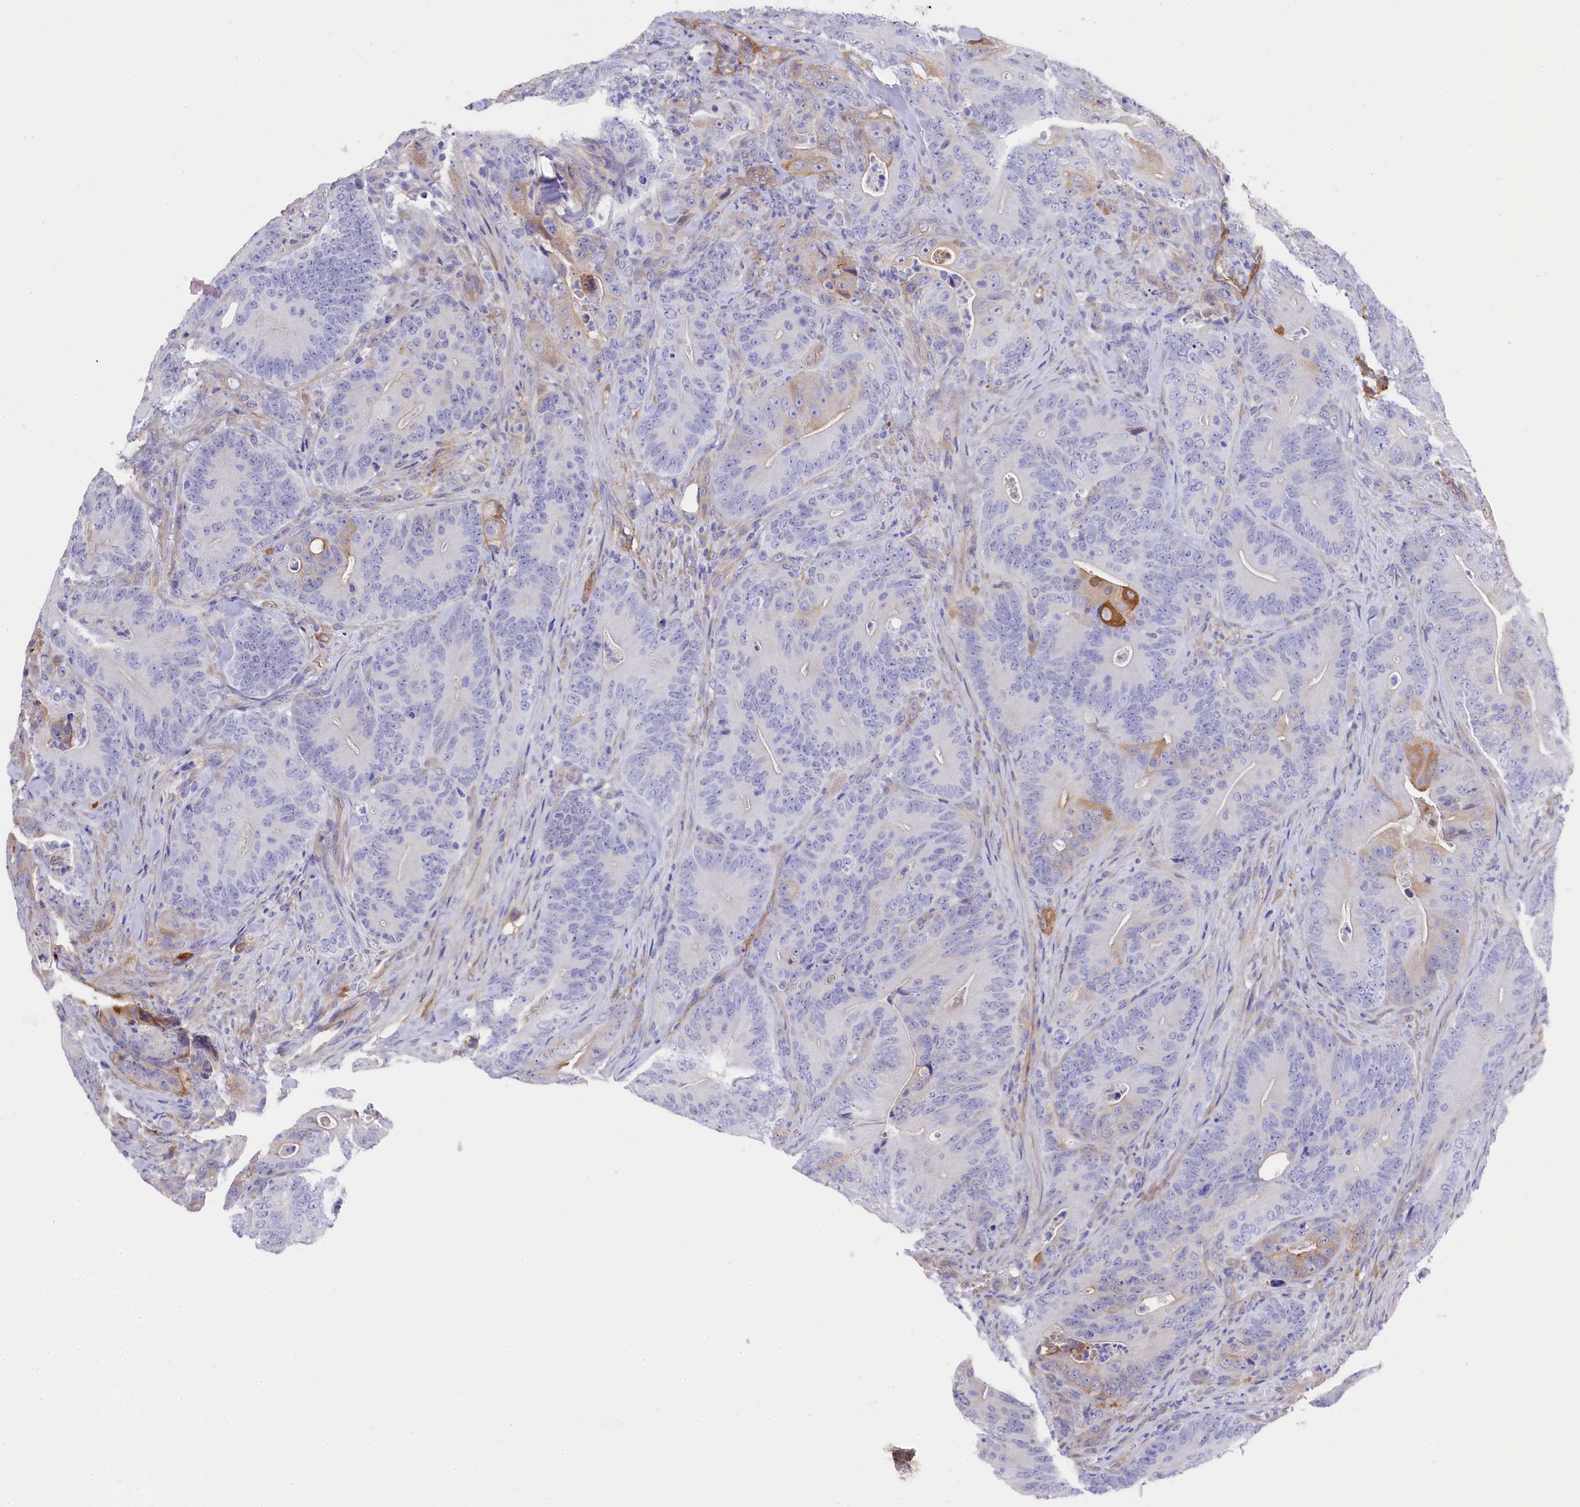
{"staining": {"intensity": "weak", "quantity": "<25%", "location": "cytoplasmic/membranous"}, "tissue": "colorectal cancer", "cell_type": "Tumor cells", "image_type": "cancer", "snomed": [{"axis": "morphology", "description": "Normal tissue, NOS"}, {"axis": "topography", "description": "Colon"}], "caption": "Tumor cells show no significant positivity in colorectal cancer. (Brightfield microscopy of DAB immunohistochemistry (IHC) at high magnification).", "gene": "LHFPL4", "patient": {"sex": "female", "age": 82}}